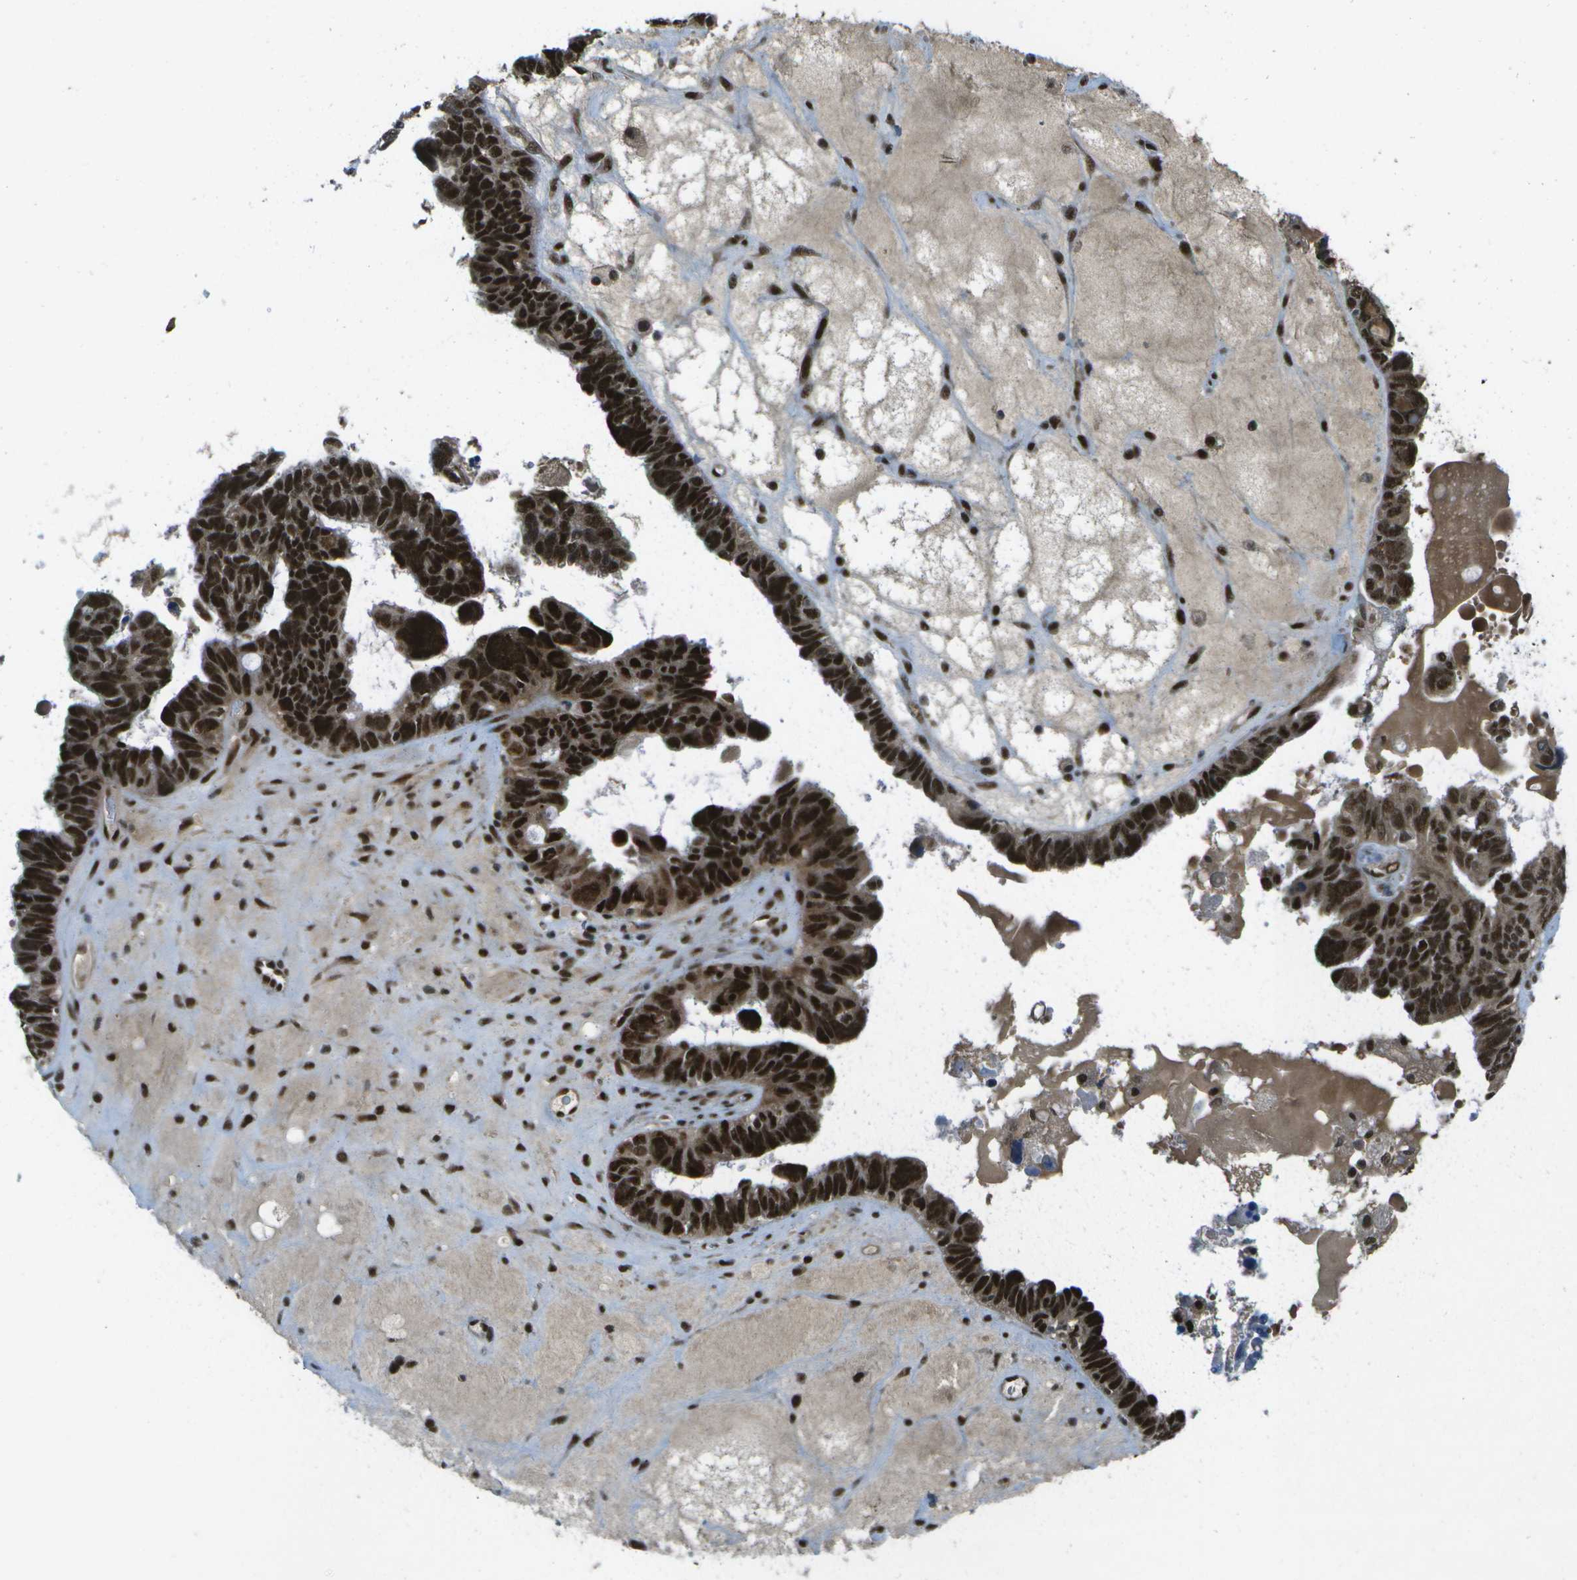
{"staining": {"intensity": "strong", "quantity": ">75%", "location": "cytoplasmic/membranous,nuclear"}, "tissue": "ovarian cancer", "cell_type": "Tumor cells", "image_type": "cancer", "snomed": [{"axis": "morphology", "description": "Cystadenocarcinoma, serous, NOS"}, {"axis": "topography", "description": "Ovary"}], "caption": "Ovarian serous cystadenocarcinoma stained with immunohistochemistry displays strong cytoplasmic/membranous and nuclear positivity in approximately >75% of tumor cells. Using DAB (brown) and hematoxylin (blue) stains, captured at high magnification using brightfield microscopy.", "gene": "GANC", "patient": {"sex": "female", "age": 79}}